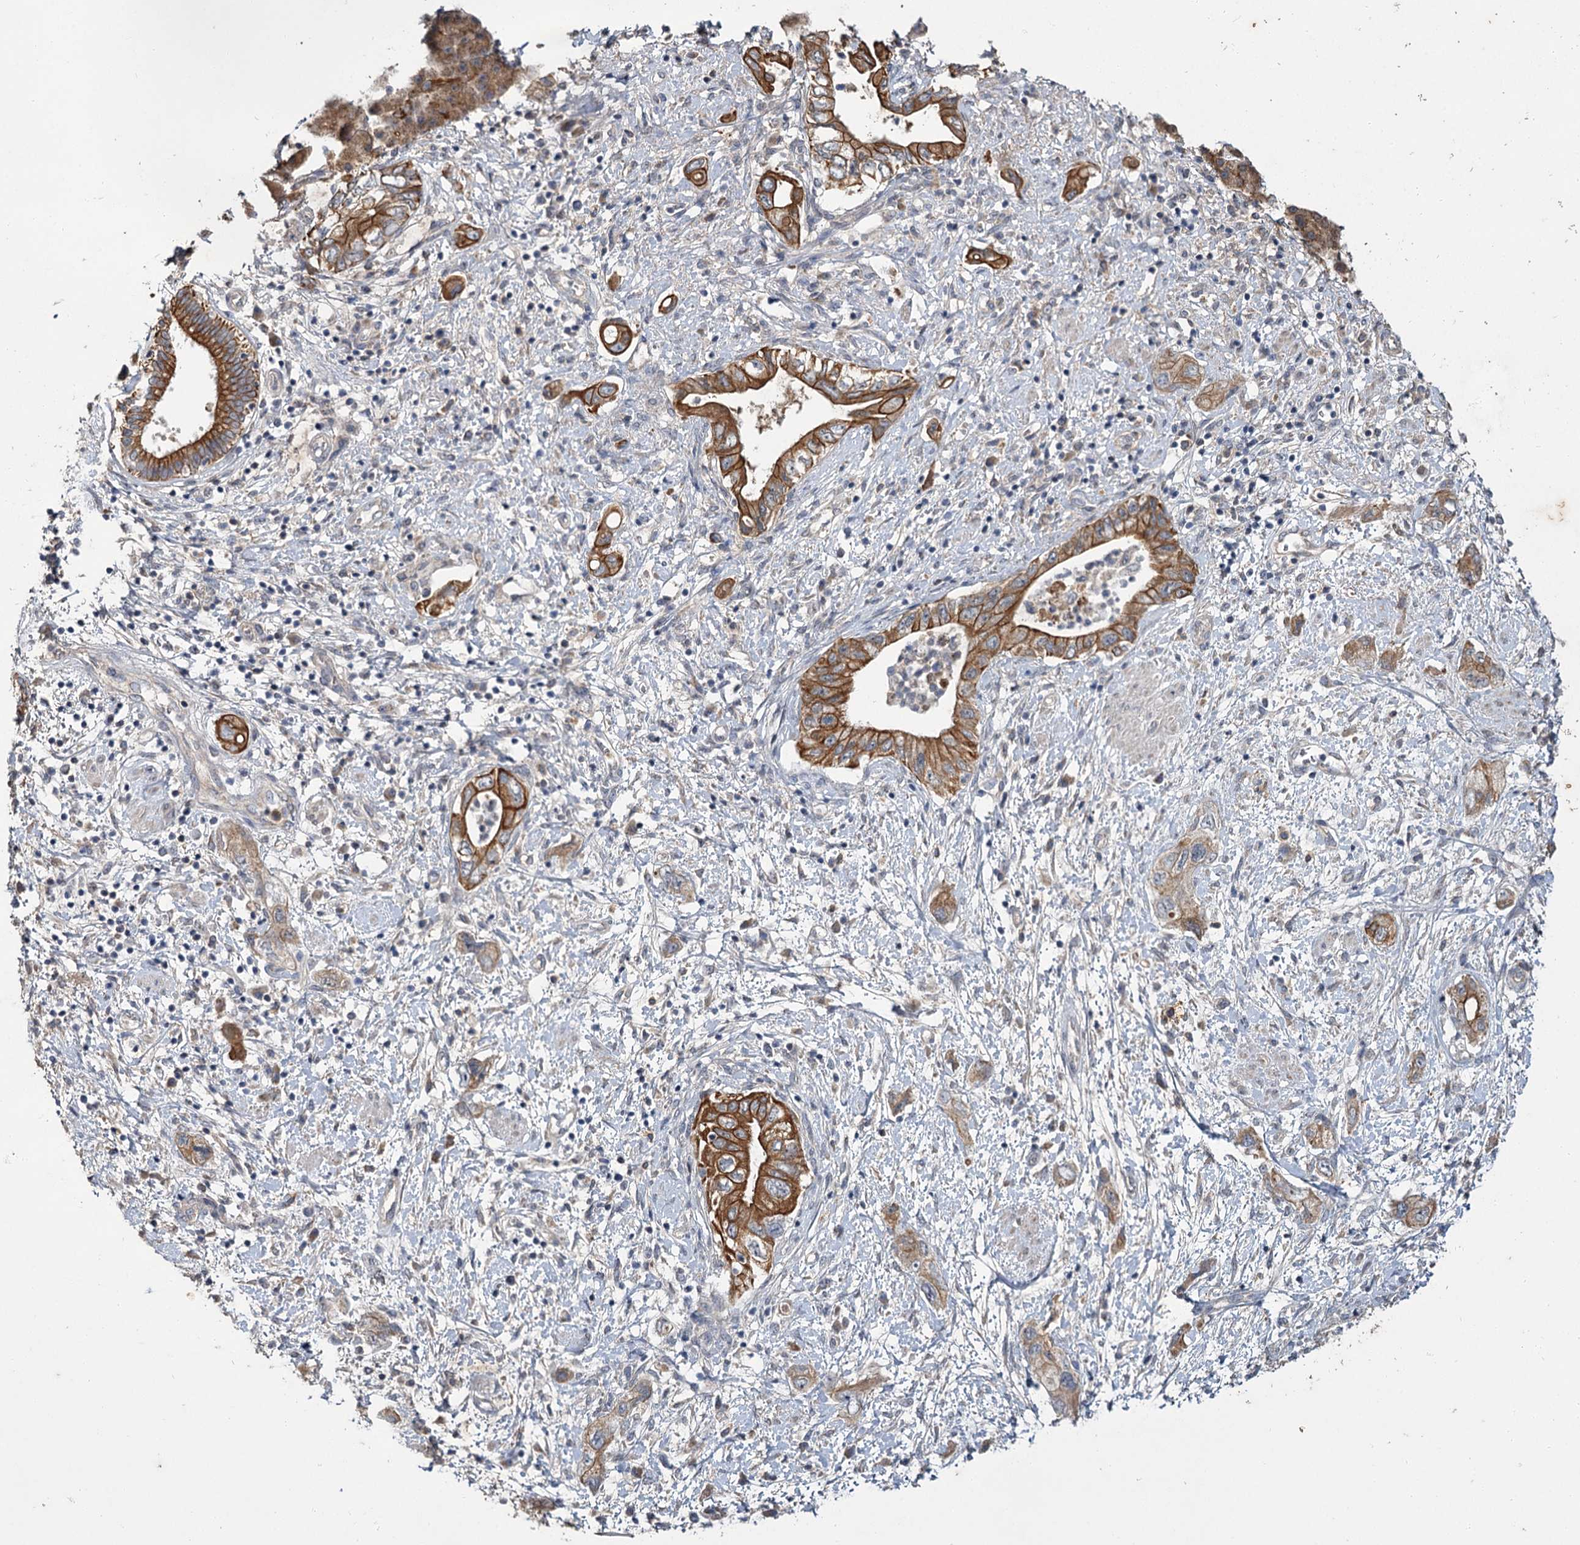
{"staining": {"intensity": "strong", "quantity": ">75%", "location": "cytoplasmic/membranous"}, "tissue": "pancreatic cancer", "cell_type": "Tumor cells", "image_type": "cancer", "snomed": [{"axis": "morphology", "description": "Adenocarcinoma, NOS"}, {"axis": "topography", "description": "Pancreas"}], "caption": "Pancreatic cancer (adenocarcinoma) tissue reveals strong cytoplasmic/membranous positivity in approximately >75% of tumor cells", "gene": "MFN1", "patient": {"sex": "female", "age": 73}}